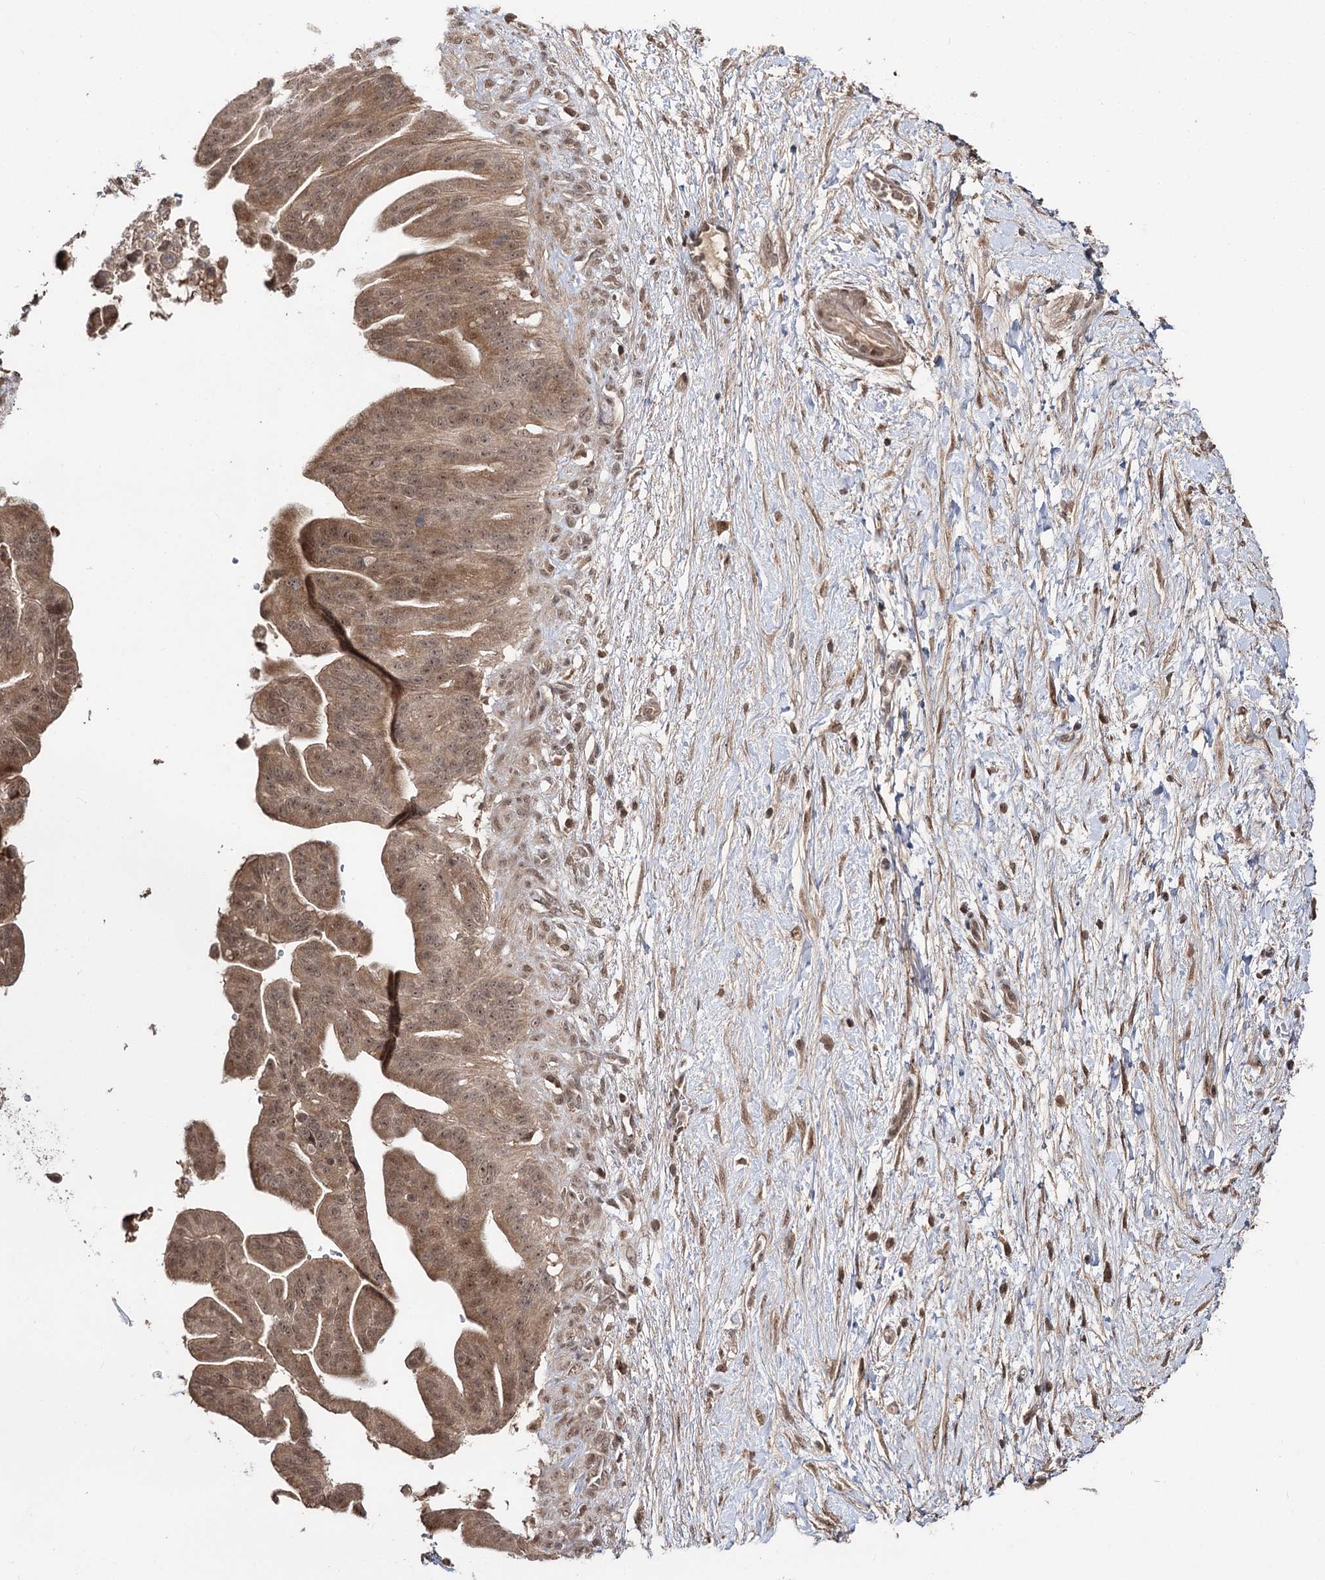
{"staining": {"intensity": "moderate", "quantity": ">75%", "location": "cytoplasmic/membranous,nuclear"}, "tissue": "pancreatic cancer", "cell_type": "Tumor cells", "image_type": "cancer", "snomed": [{"axis": "morphology", "description": "Adenocarcinoma, NOS"}, {"axis": "topography", "description": "Pancreas"}], "caption": "Brown immunohistochemical staining in human adenocarcinoma (pancreatic) reveals moderate cytoplasmic/membranous and nuclear expression in about >75% of tumor cells. (Stains: DAB (3,3'-diaminobenzidine) in brown, nuclei in blue, Microscopy: brightfield microscopy at high magnification).", "gene": "FAM53B", "patient": {"sex": "male", "age": 68}}